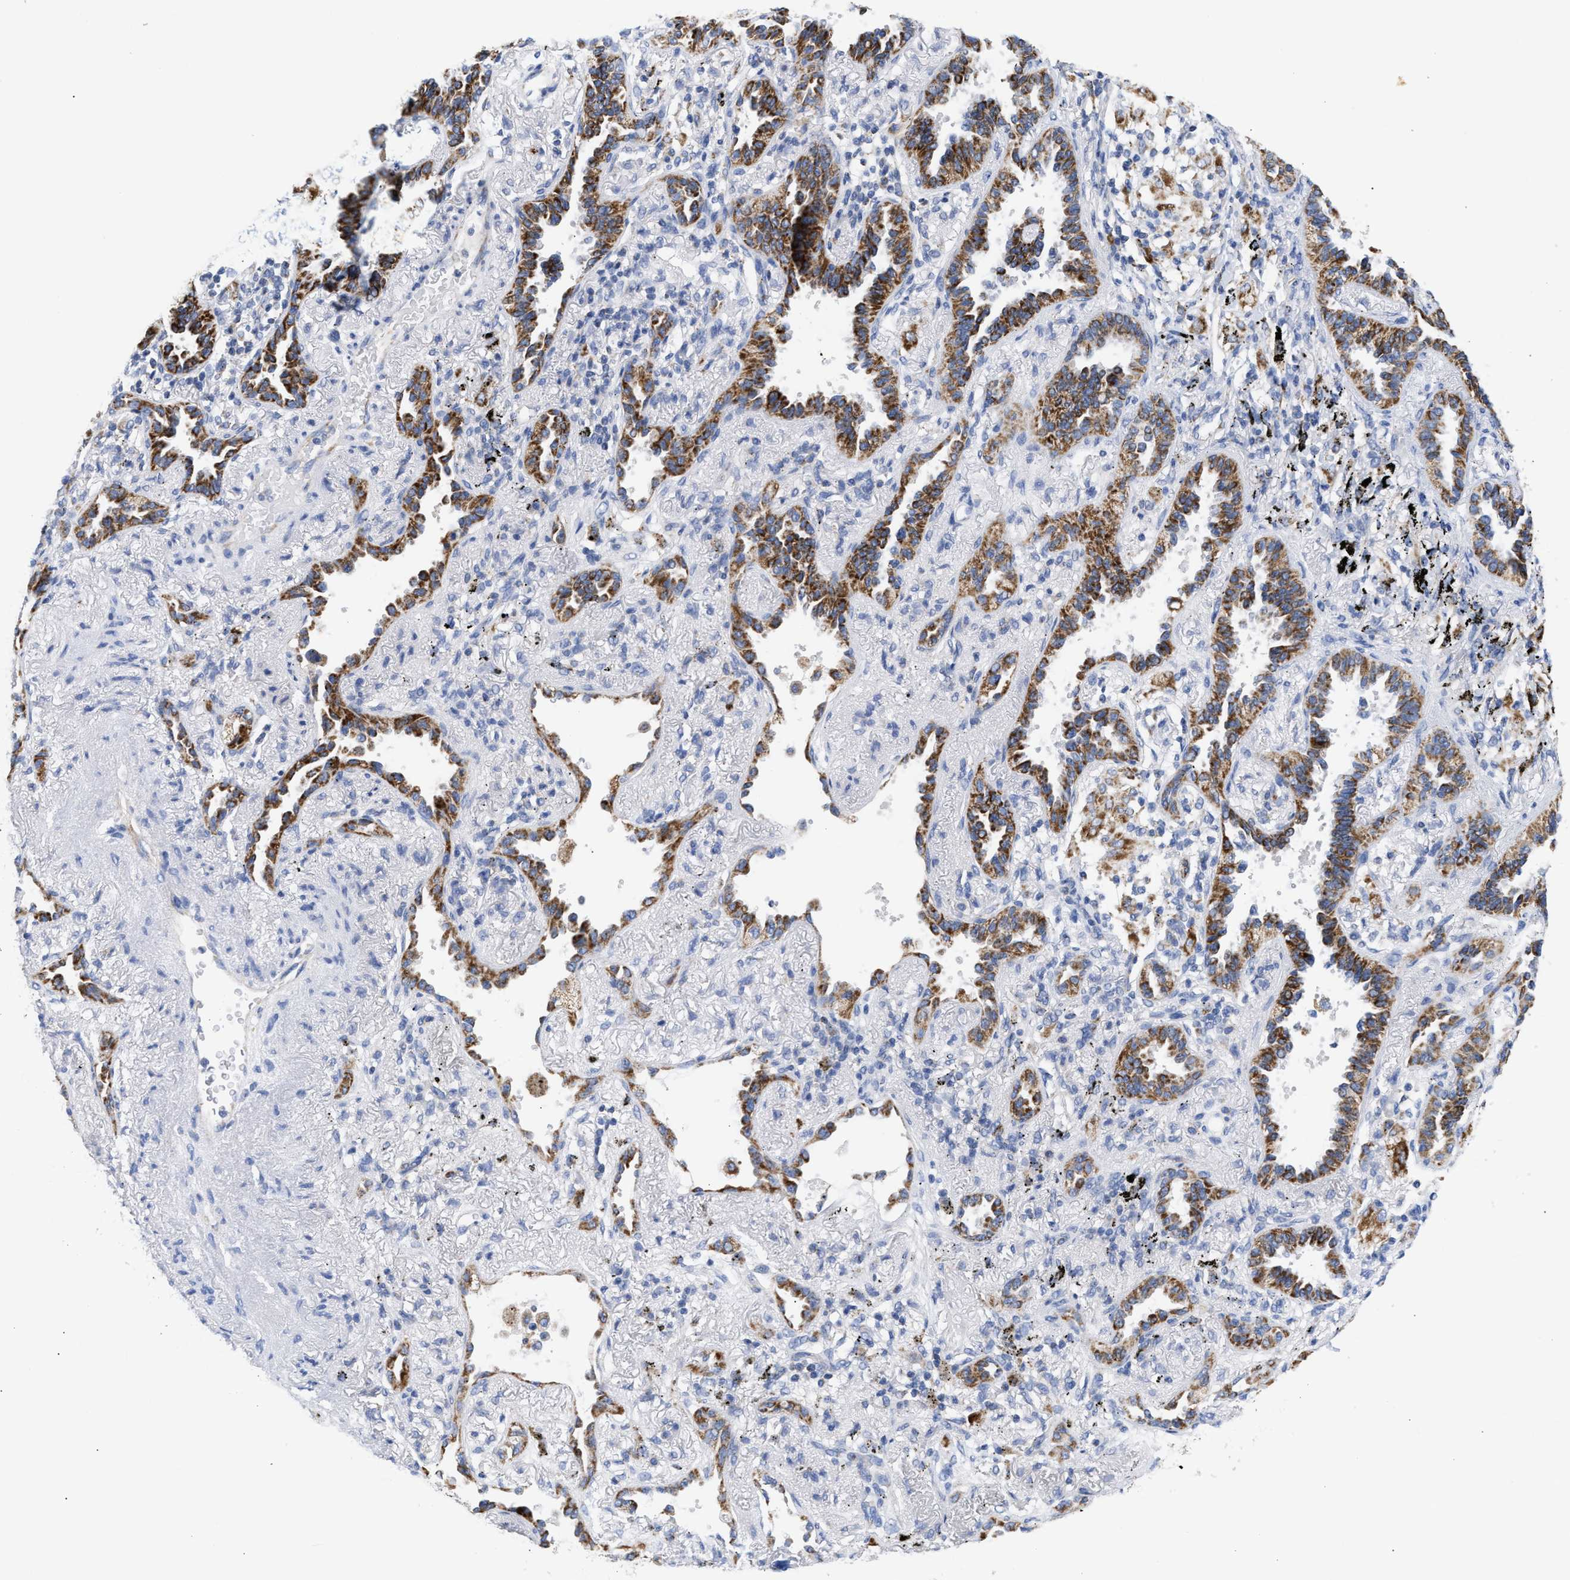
{"staining": {"intensity": "moderate", "quantity": ">75%", "location": "cytoplasmic/membranous"}, "tissue": "lung cancer", "cell_type": "Tumor cells", "image_type": "cancer", "snomed": [{"axis": "morphology", "description": "Adenocarcinoma, NOS"}, {"axis": "topography", "description": "Lung"}], "caption": "This histopathology image reveals immunohistochemistry (IHC) staining of lung adenocarcinoma, with medium moderate cytoplasmic/membranous expression in approximately >75% of tumor cells.", "gene": "ACOT13", "patient": {"sex": "male", "age": 59}}